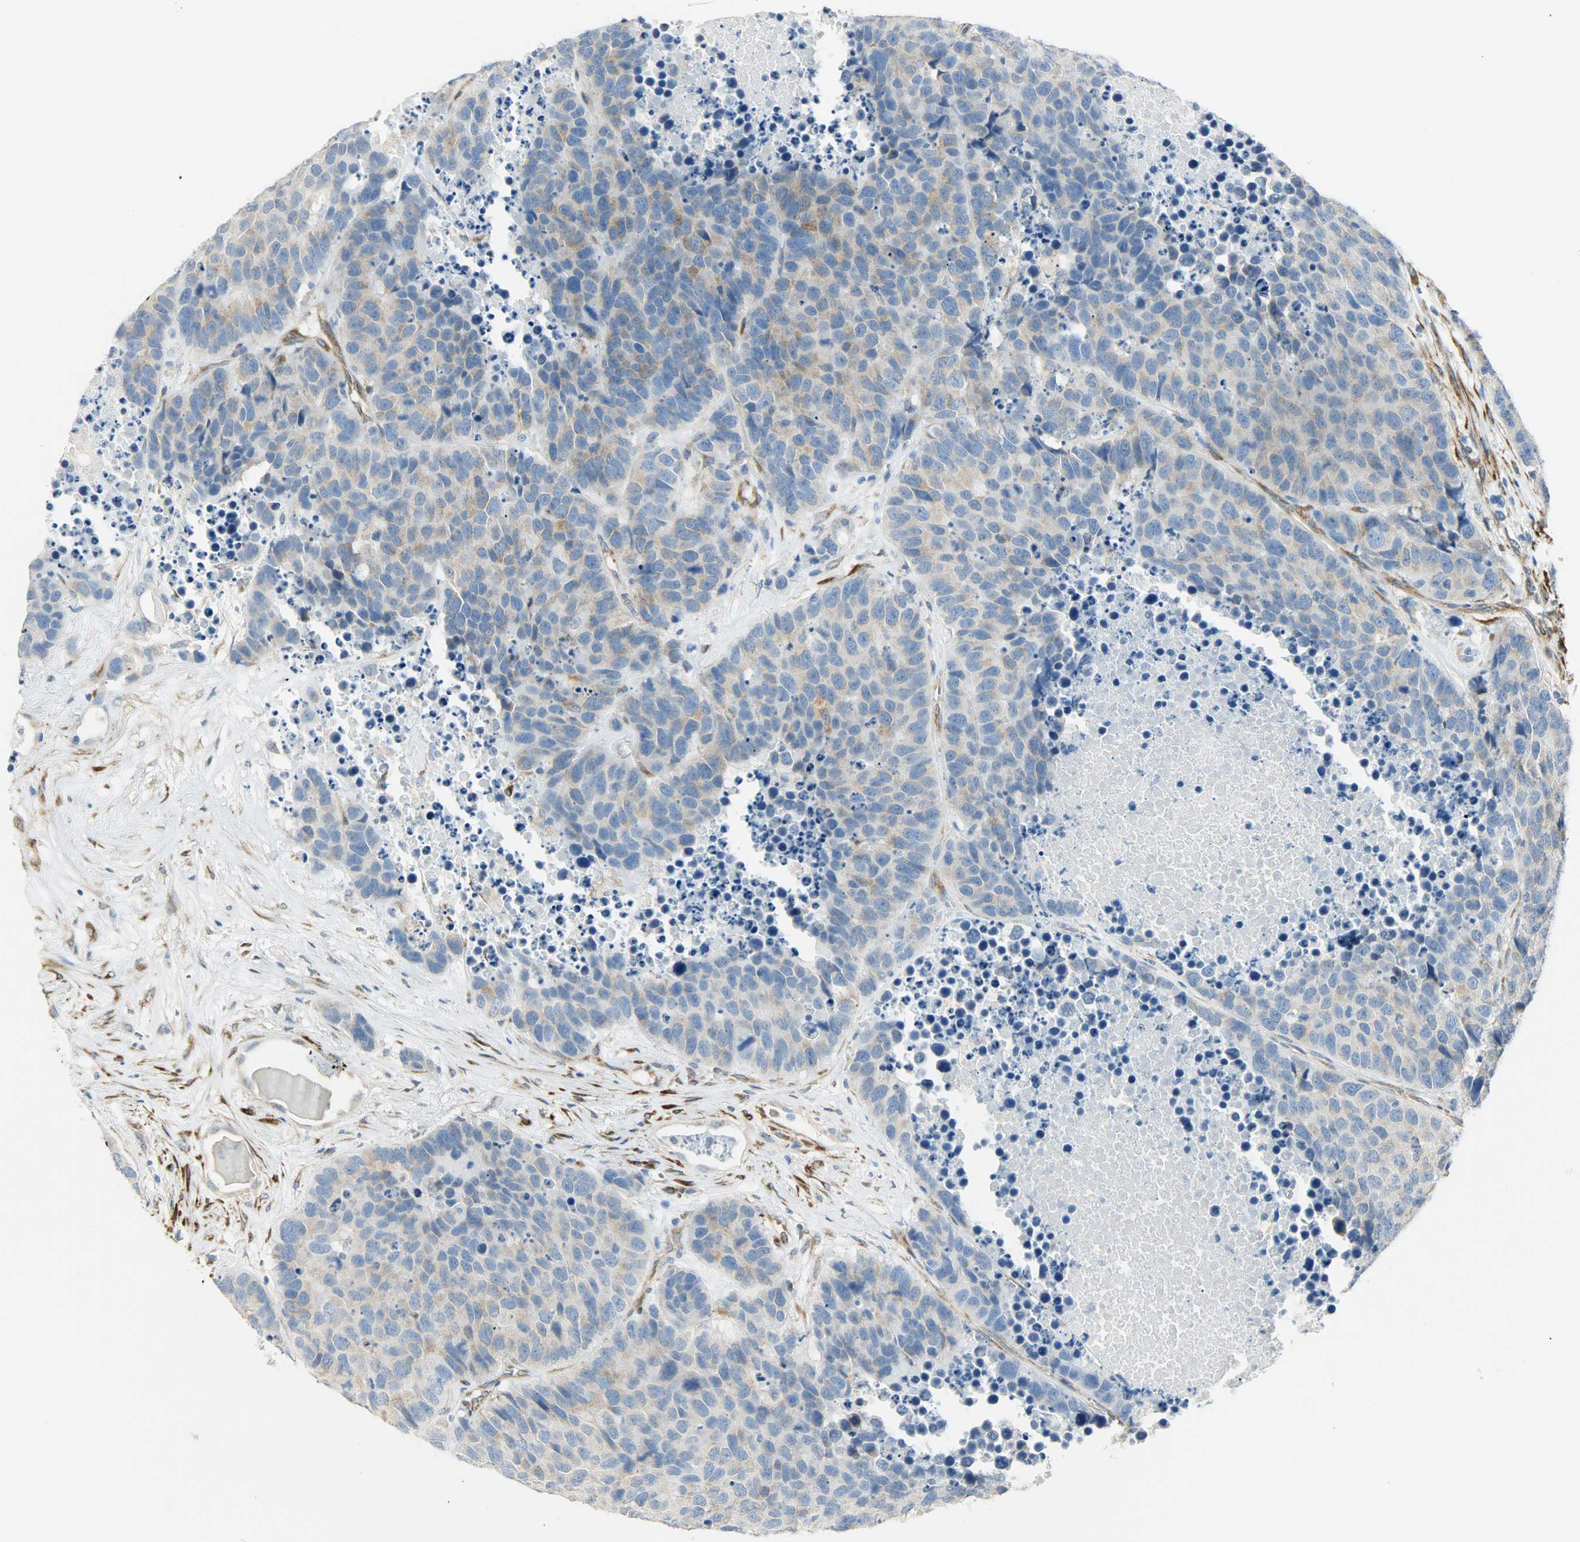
{"staining": {"intensity": "moderate", "quantity": ">75%", "location": "cytoplasmic/membranous"}, "tissue": "carcinoid", "cell_type": "Tumor cells", "image_type": "cancer", "snomed": [{"axis": "morphology", "description": "Carcinoid, malignant, NOS"}, {"axis": "topography", "description": "Lung"}], "caption": "Tumor cells exhibit medium levels of moderate cytoplasmic/membranous expression in approximately >75% of cells in human malignant carcinoid.", "gene": "PKD2", "patient": {"sex": "male", "age": 60}}